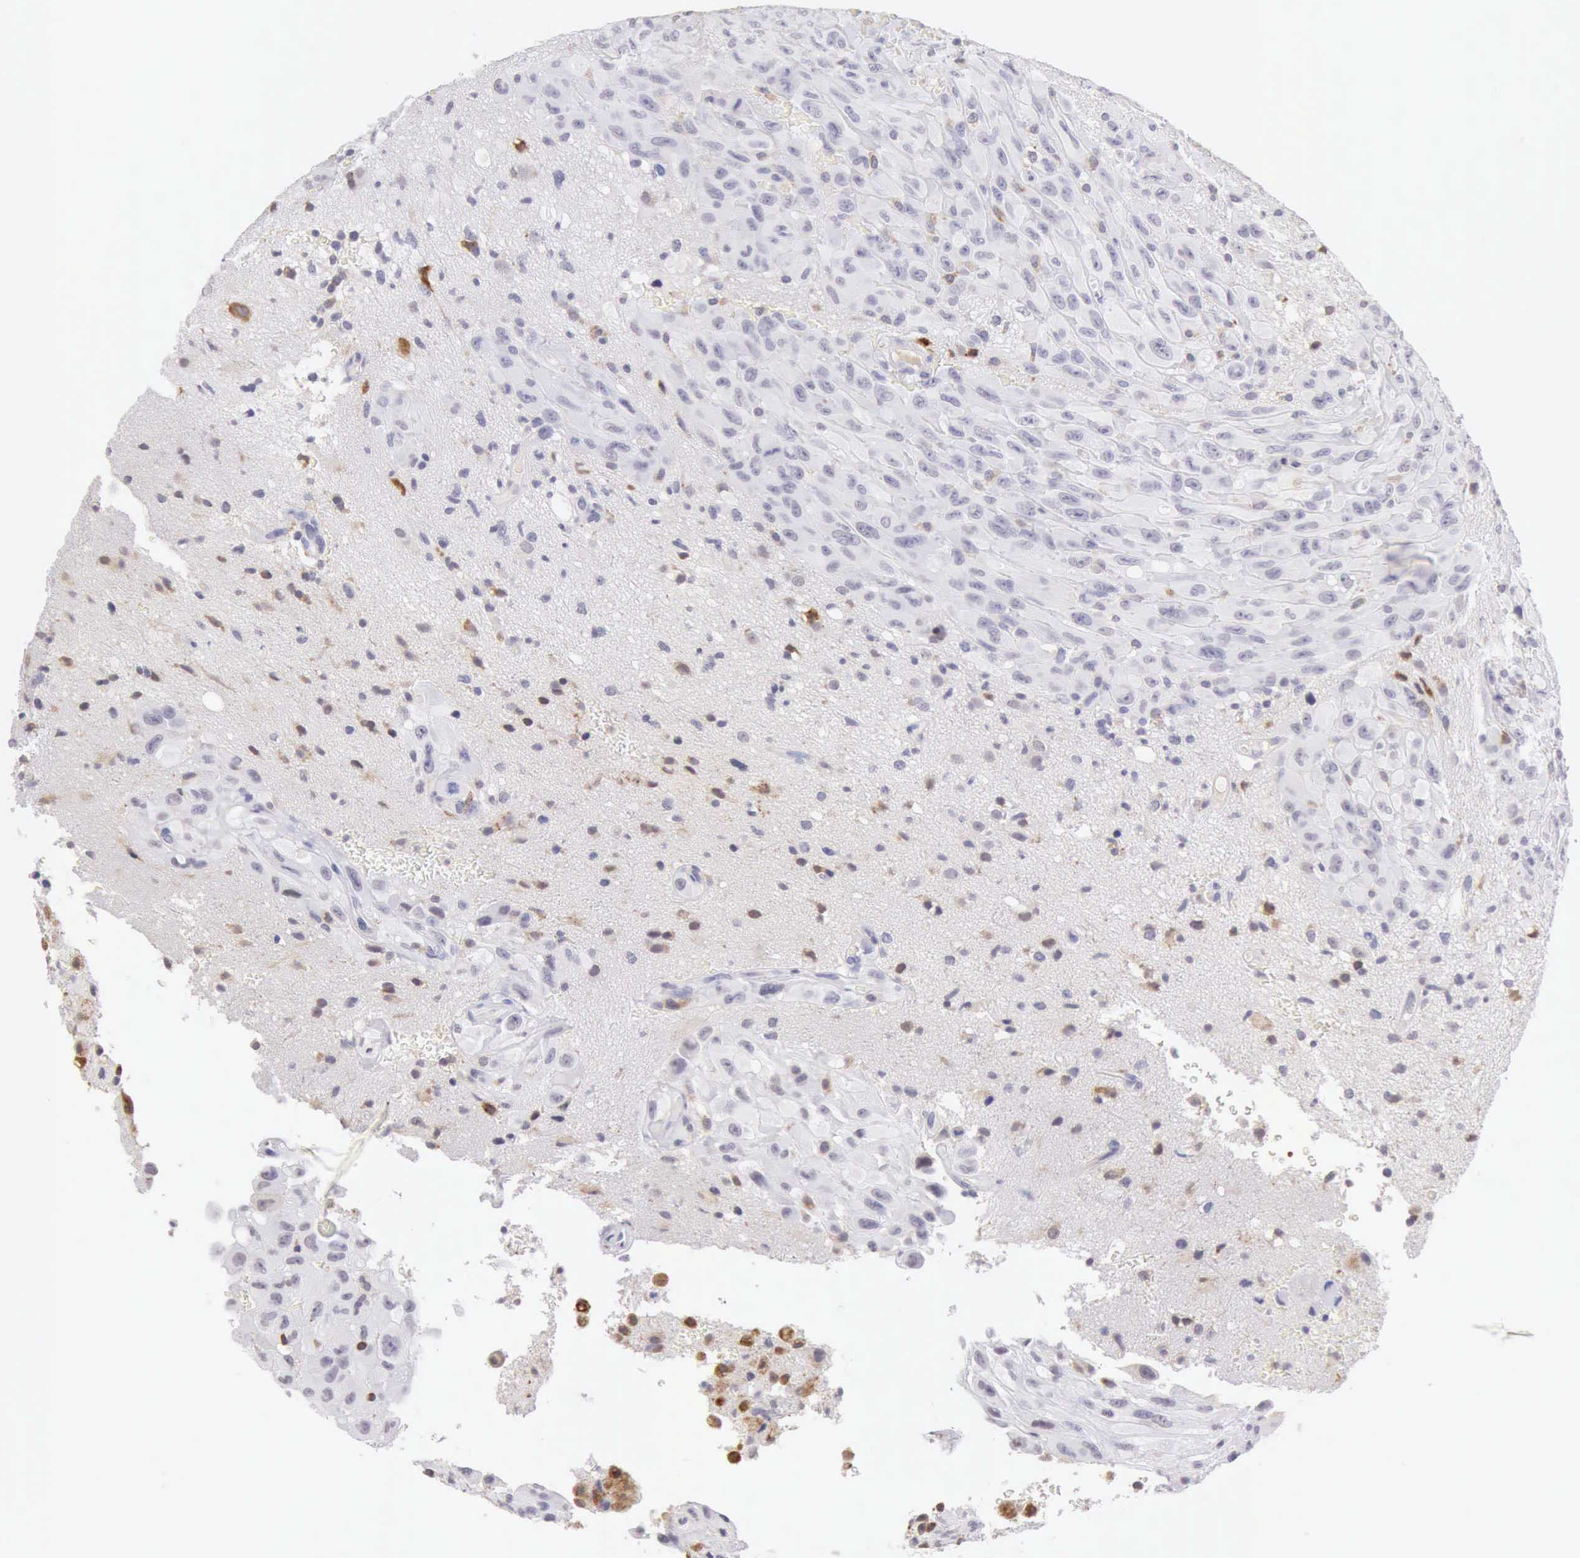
{"staining": {"intensity": "negative", "quantity": "none", "location": "none"}, "tissue": "glioma", "cell_type": "Tumor cells", "image_type": "cancer", "snomed": [{"axis": "morphology", "description": "Glioma, malignant, High grade"}, {"axis": "topography", "description": "Brain"}], "caption": "Malignant glioma (high-grade) was stained to show a protein in brown. There is no significant staining in tumor cells. The staining was performed using DAB to visualize the protein expression in brown, while the nuclei were stained in blue with hematoxylin (Magnification: 20x).", "gene": "RNASE1", "patient": {"sex": "male", "age": 48}}